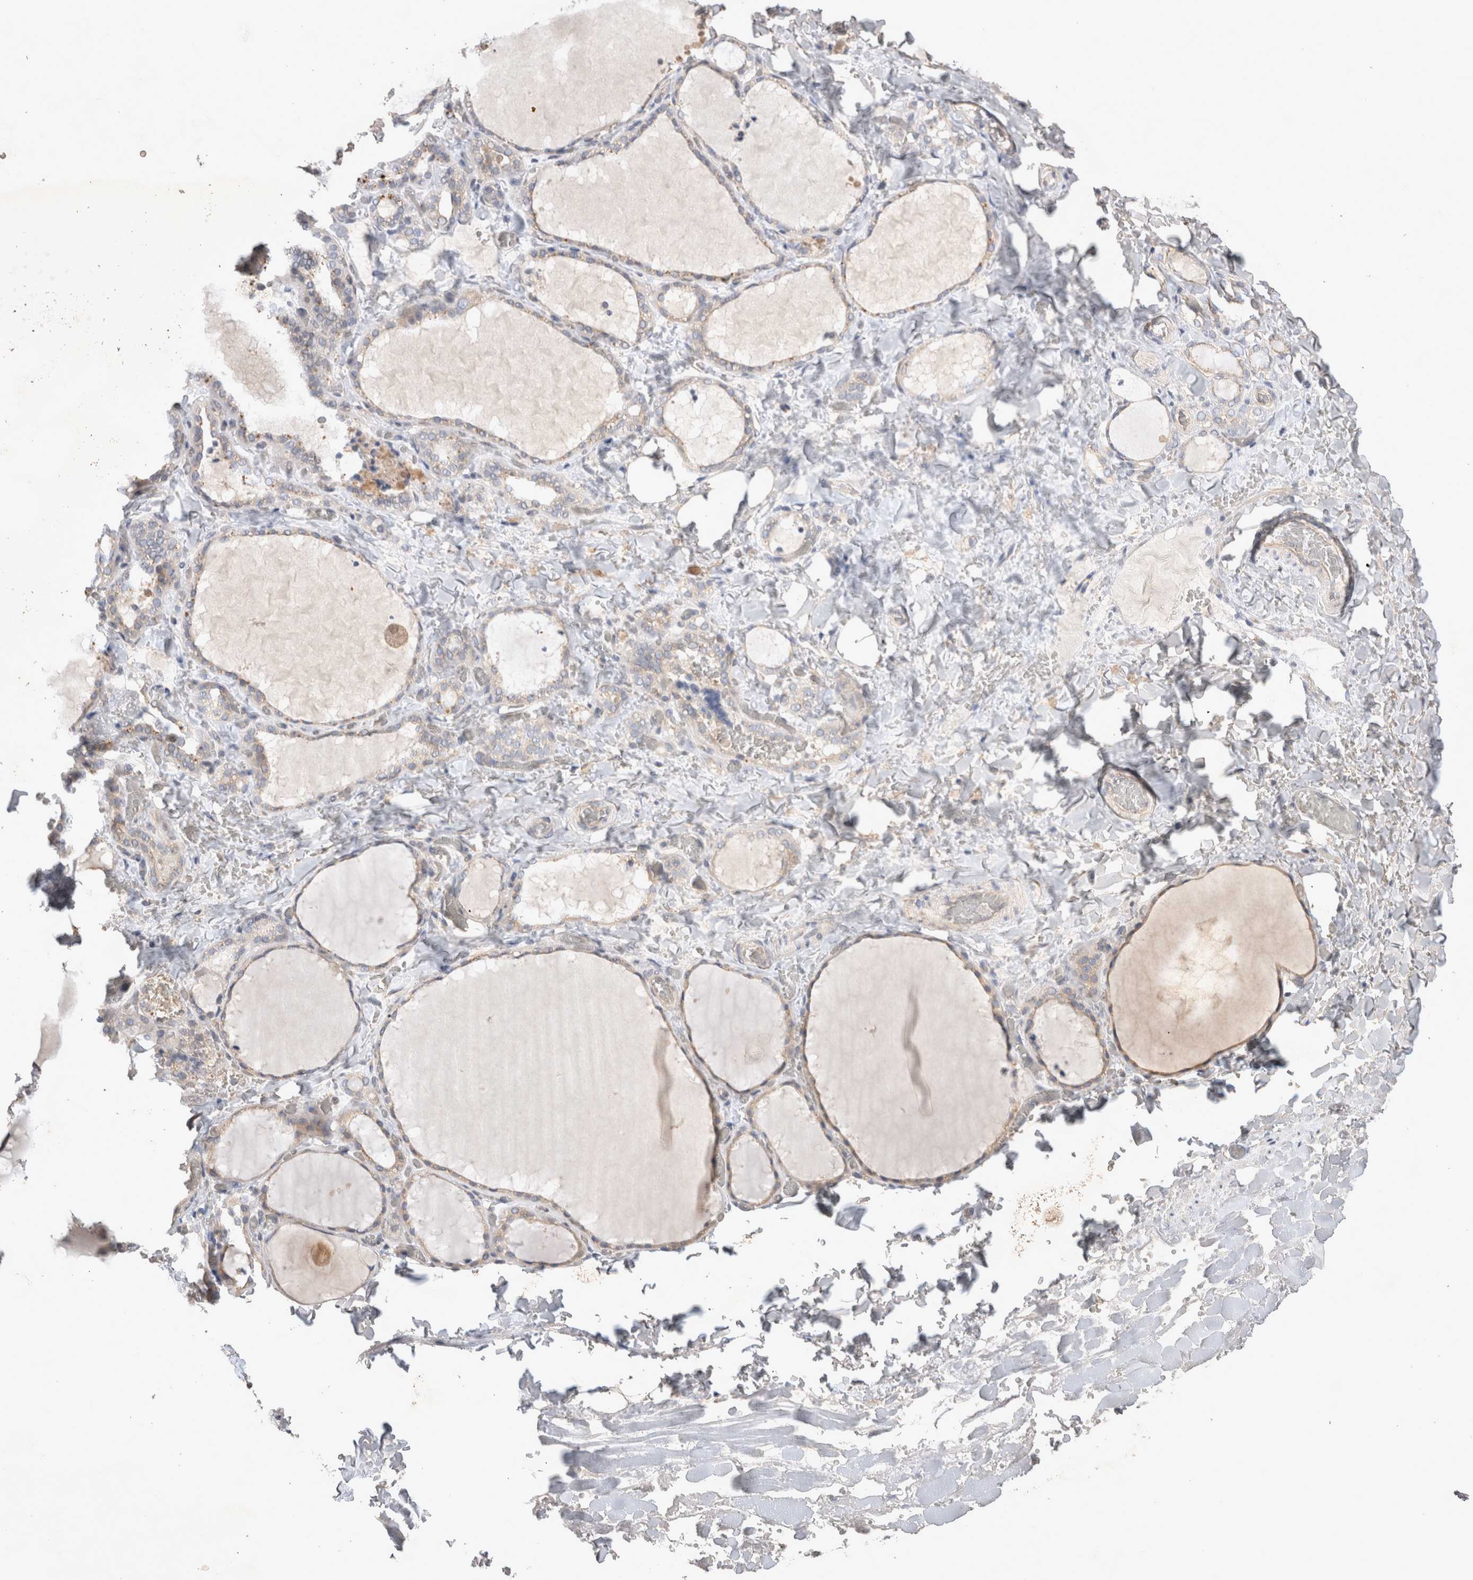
{"staining": {"intensity": "weak", "quantity": ">75%", "location": "cytoplasmic/membranous"}, "tissue": "thyroid gland", "cell_type": "Glandular cells", "image_type": "normal", "snomed": [{"axis": "morphology", "description": "Normal tissue, NOS"}, {"axis": "topography", "description": "Thyroid gland"}], "caption": "Immunohistochemistry photomicrograph of unremarkable thyroid gland: human thyroid gland stained using IHC shows low levels of weak protein expression localized specifically in the cytoplasmic/membranous of glandular cells, appearing as a cytoplasmic/membranous brown color.", "gene": "SRD5A3", "patient": {"sex": "female", "age": 22}}